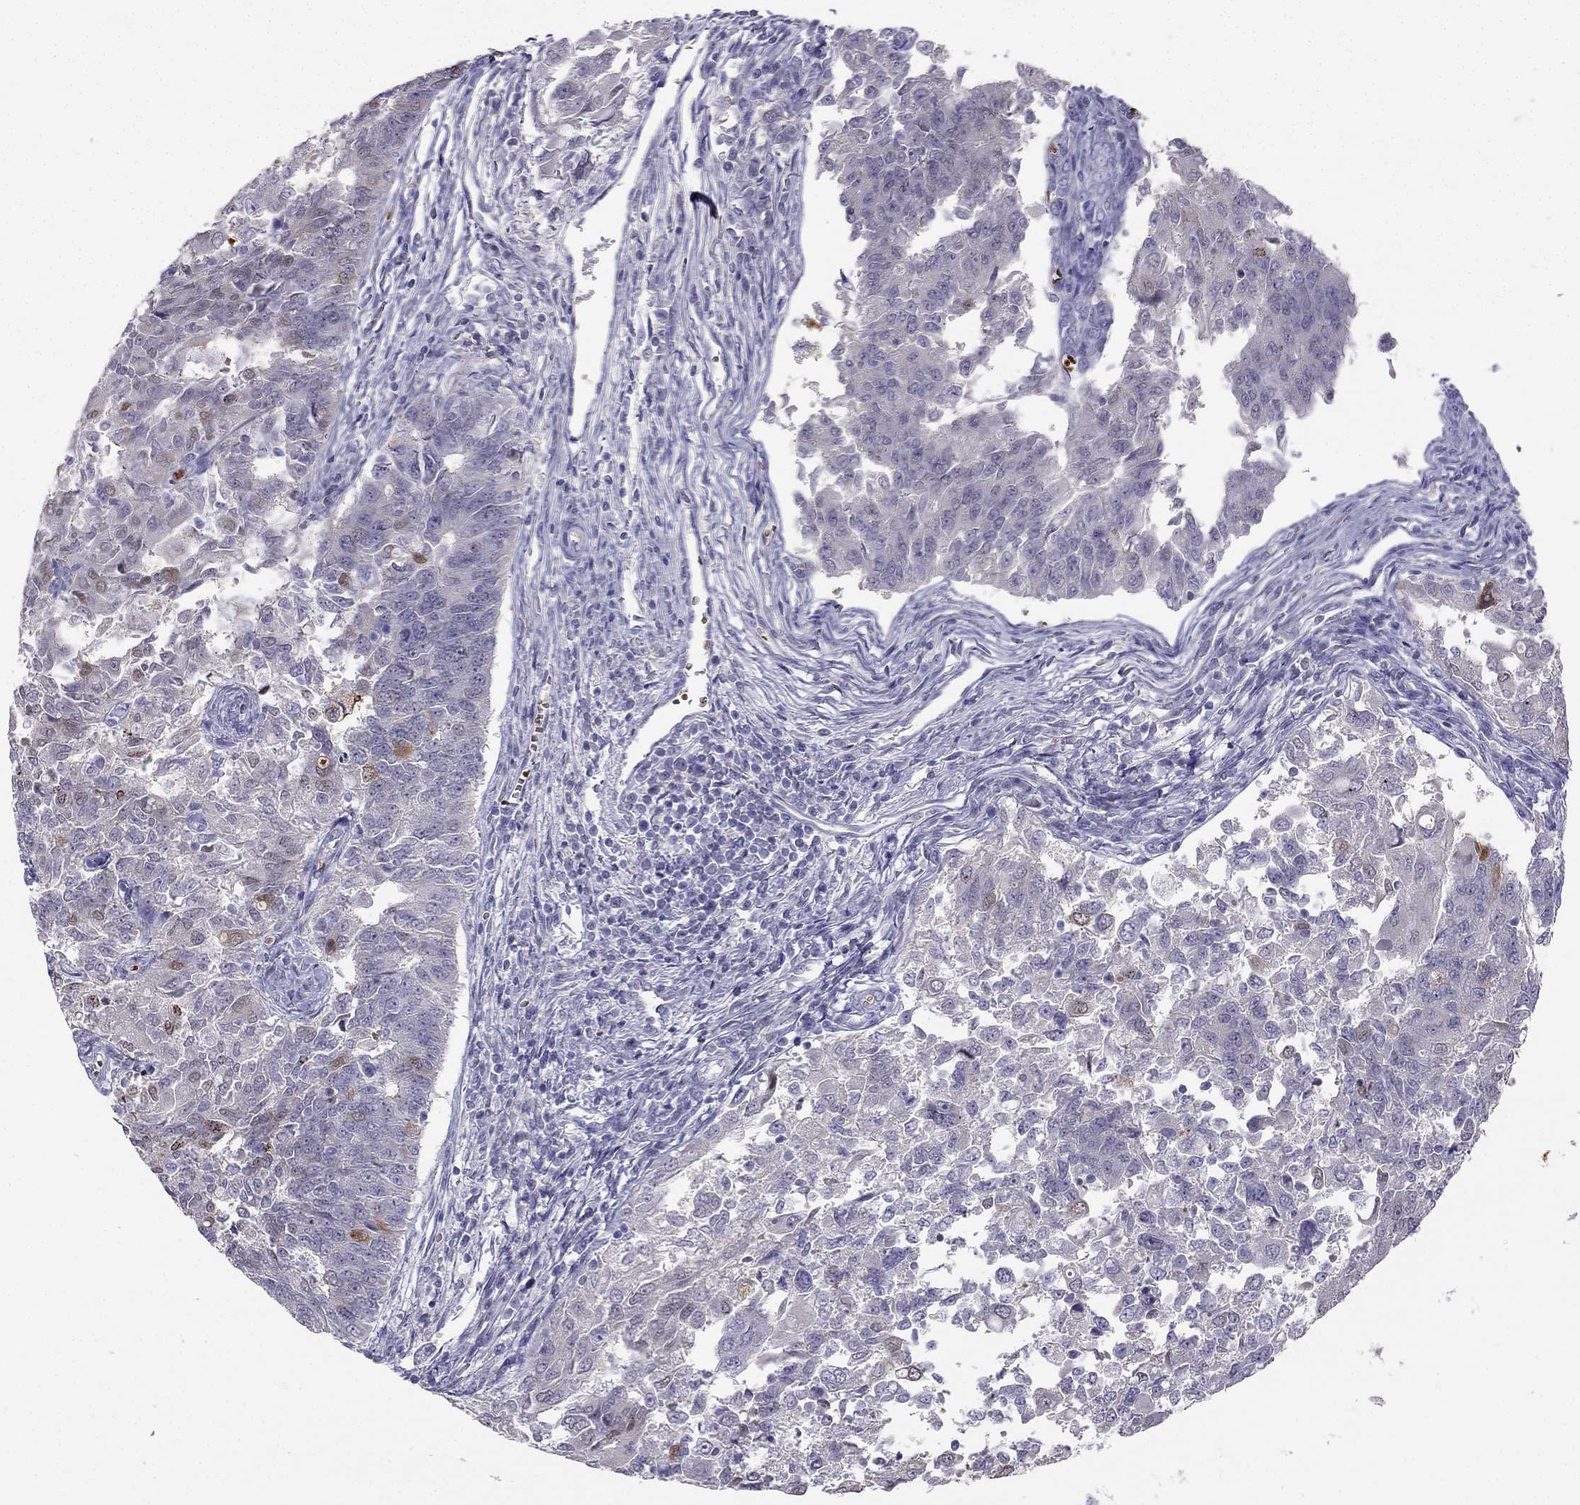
{"staining": {"intensity": "moderate", "quantity": "<25%", "location": "cytoplasmic/membranous"}, "tissue": "endometrial cancer", "cell_type": "Tumor cells", "image_type": "cancer", "snomed": [{"axis": "morphology", "description": "Adenocarcinoma, NOS"}, {"axis": "topography", "description": "Endometrium"}], "caption": "Protein positivity by immunohistochemistry reveals moderate cytoplasmic/membranous expression in about <25% of tumor cells in adenocarcinoma (endometrial). (brown staining indicates protein expression, while blue staining denotes nuclei).", "gene": "RSPH14", "patient": {"sex": "female", "age": 43}}